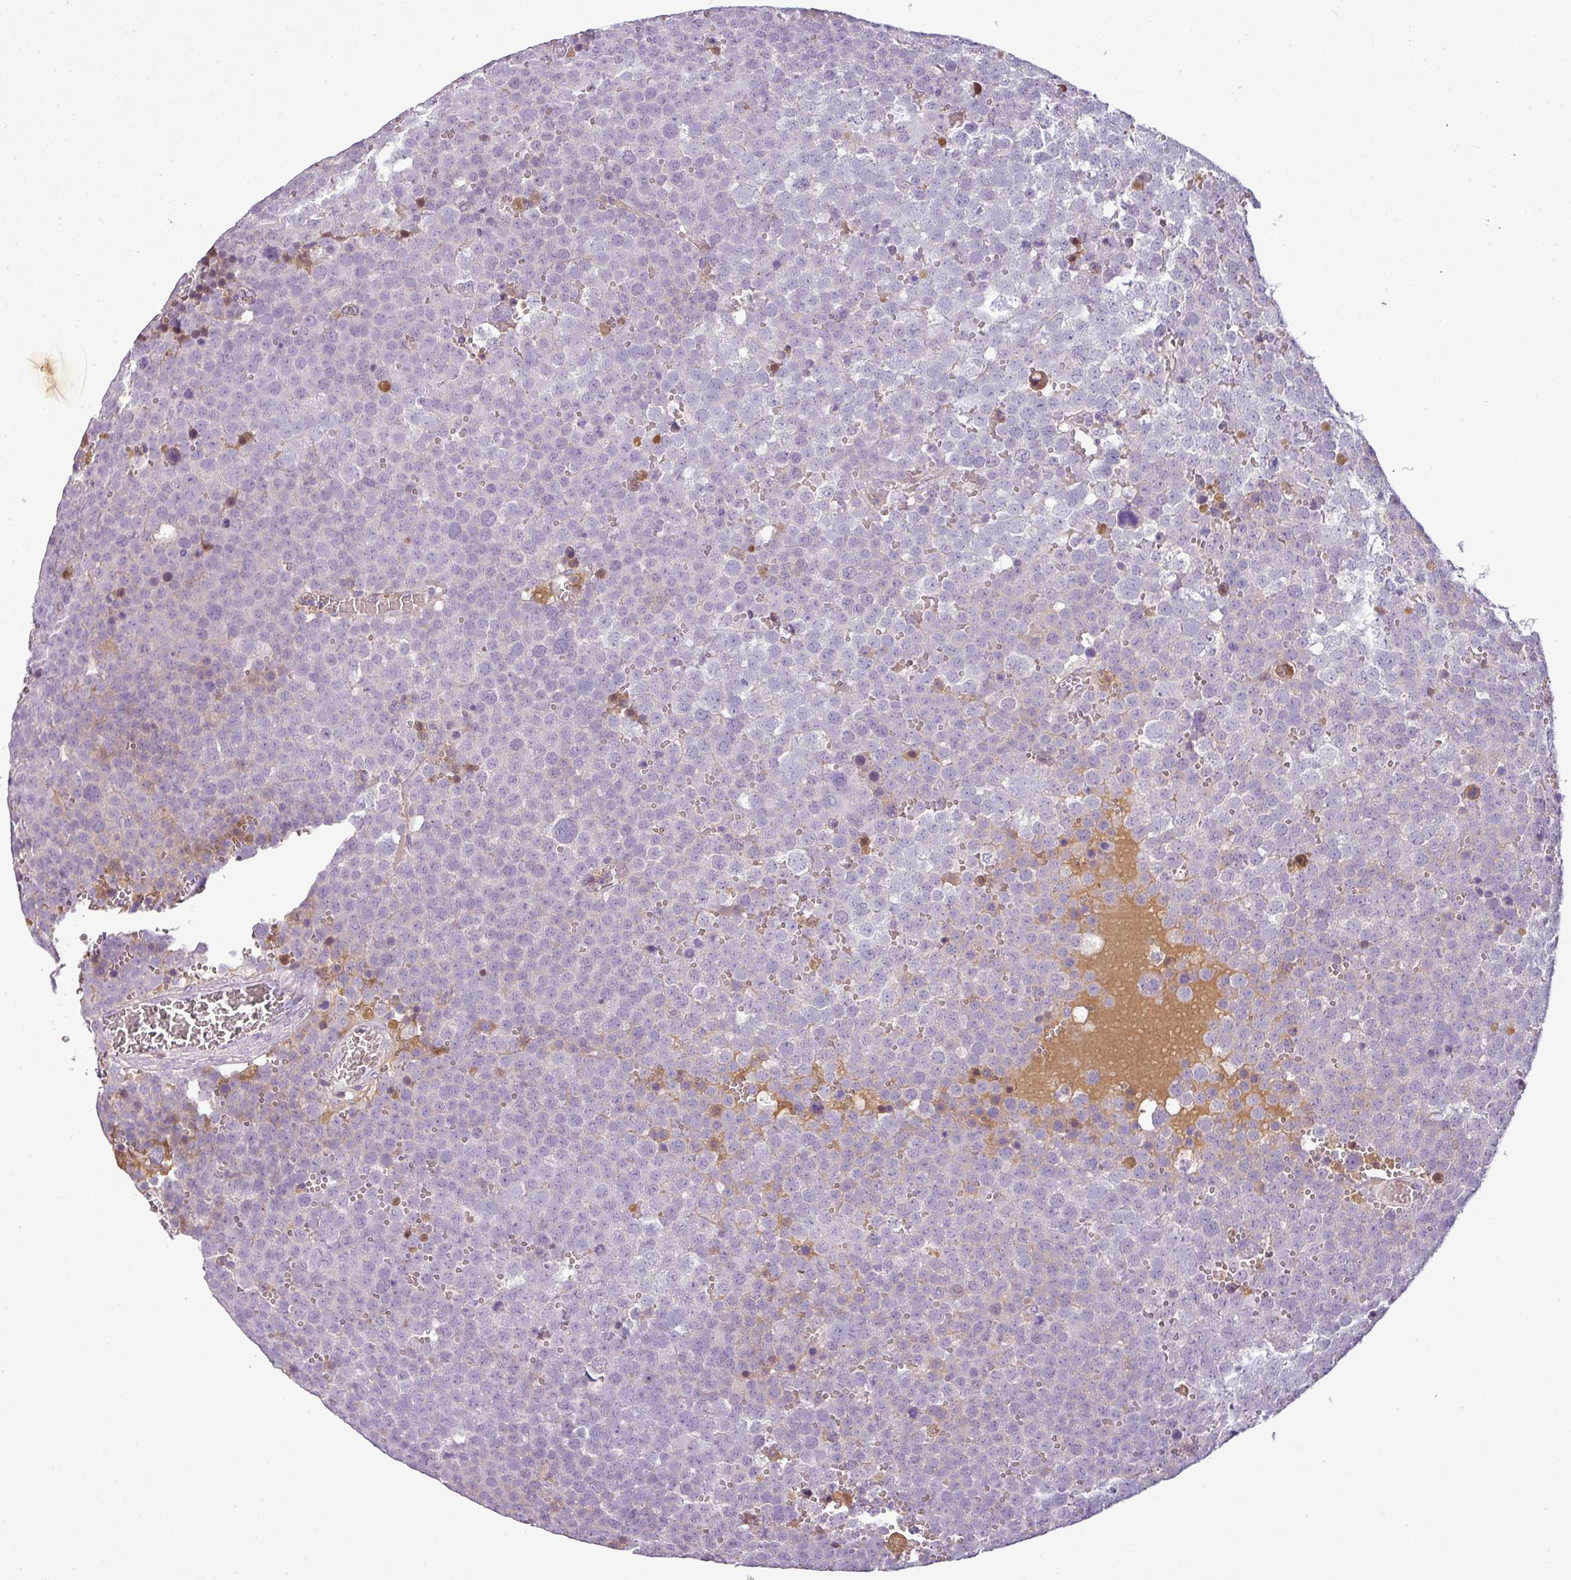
{"staining": {"intensity": "negative", "quantity": "none", "location": "none"}, "tissue": "testis cancer", "cell_type": "Tumor cells", "image_type": "cancer", "snomed": [{"axis": "morphology", "description": "Seminoma, NOS"}, {"axis": "topography", "description": "Testis"}], "caption": "The micrograph exhibits no staining of tumor cells in testis seminoma.", "gene": "C4B", "patient": {"sex": "male", "age": 71}}